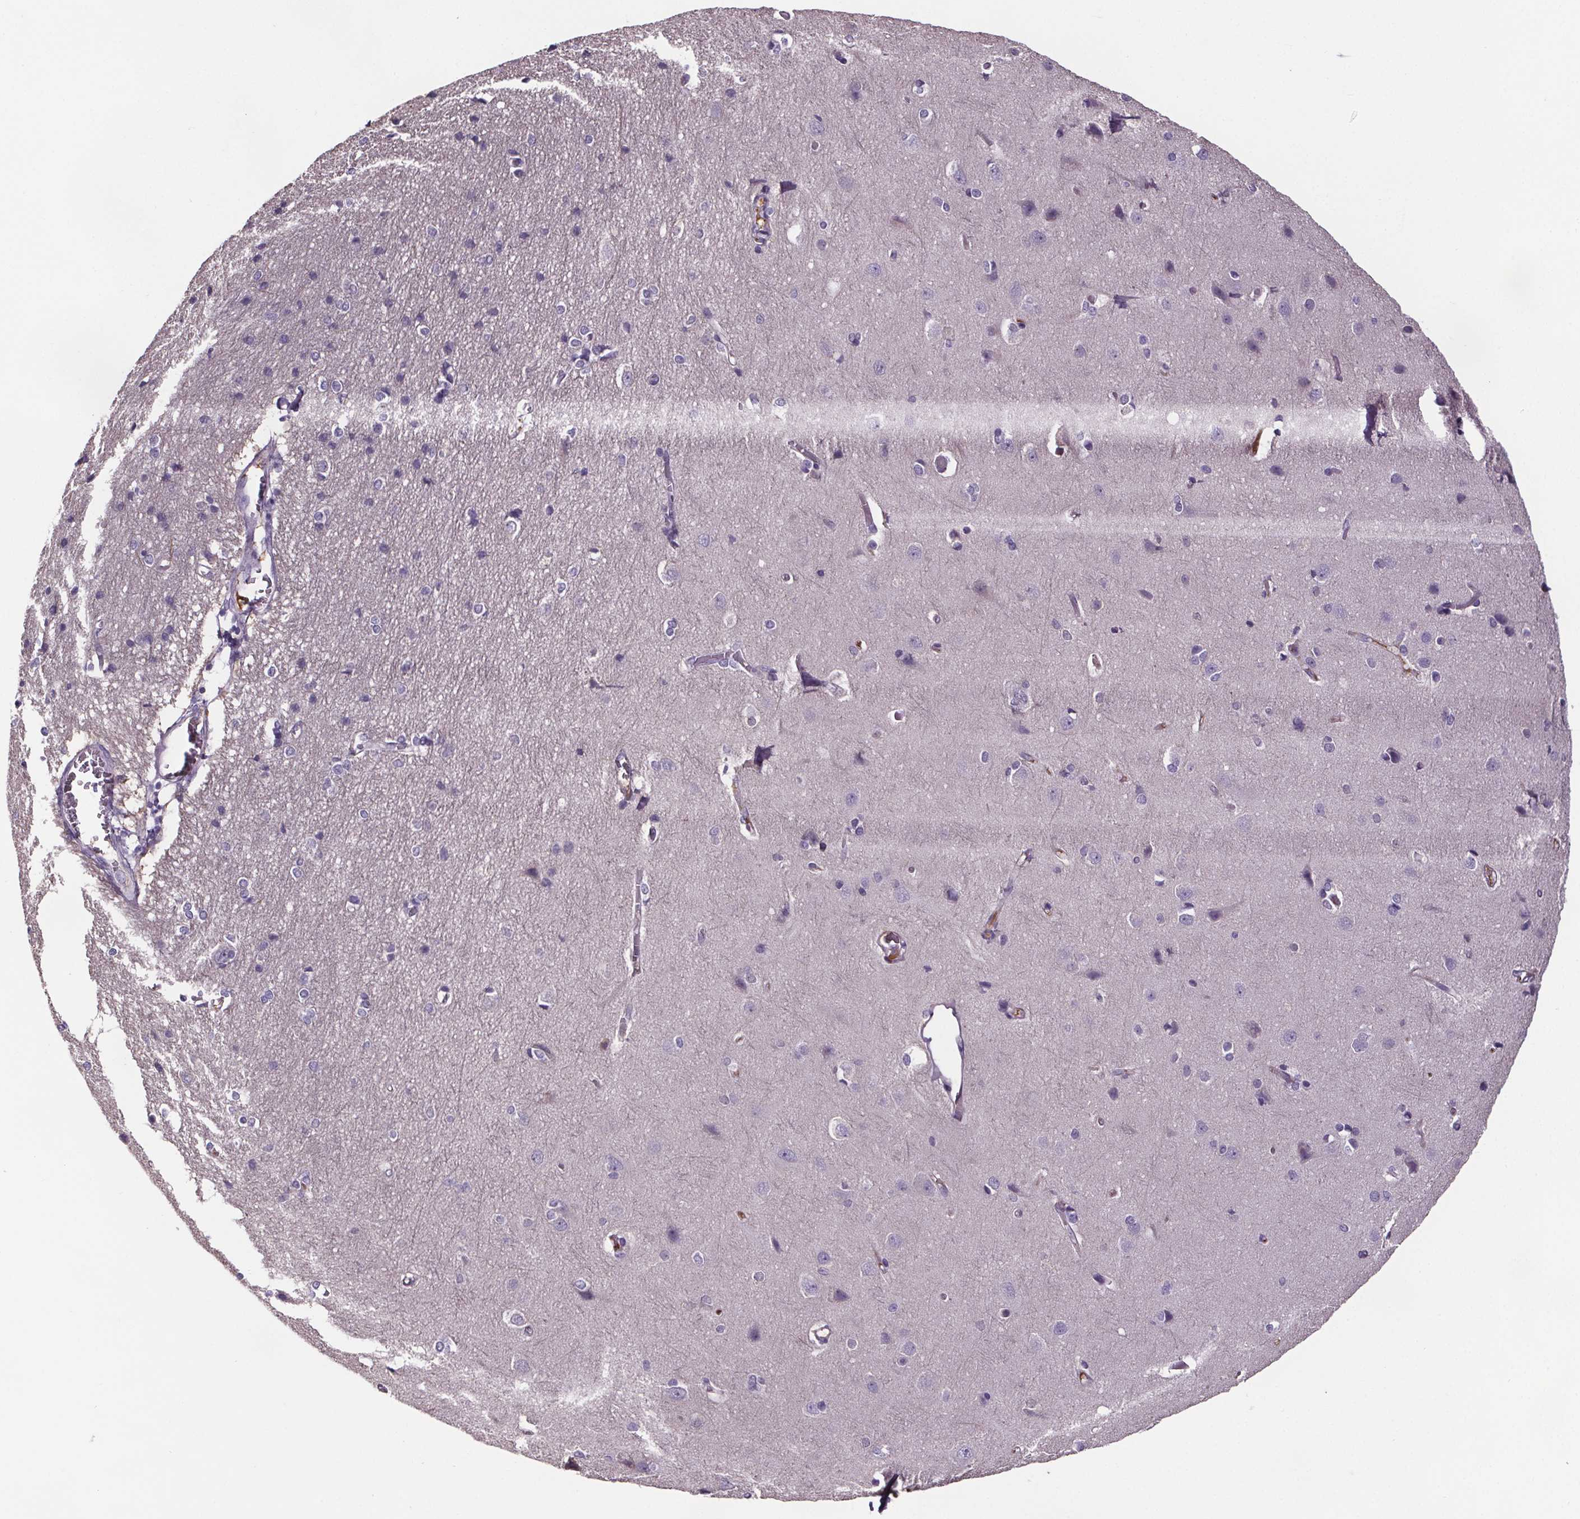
{"staining": {"intensity": "negative", "quantity": "none", "location": "none"}, "tissue": "cerebral cortex", "cell_type": "Endothelial cells", "image_type": "normal", "snomed": [{"axis": "morphology", "description": "Normal tissue, NOS"}, {"axis": "topography", "description": "Cerebral cortex"}], "caption": "Immunohistochemical staining of unremarkable cerebral cortex exhibits no significant staining in endothelial cells.", "gene": "CUBN", "patient": {"sex": "male", "age": 37}}